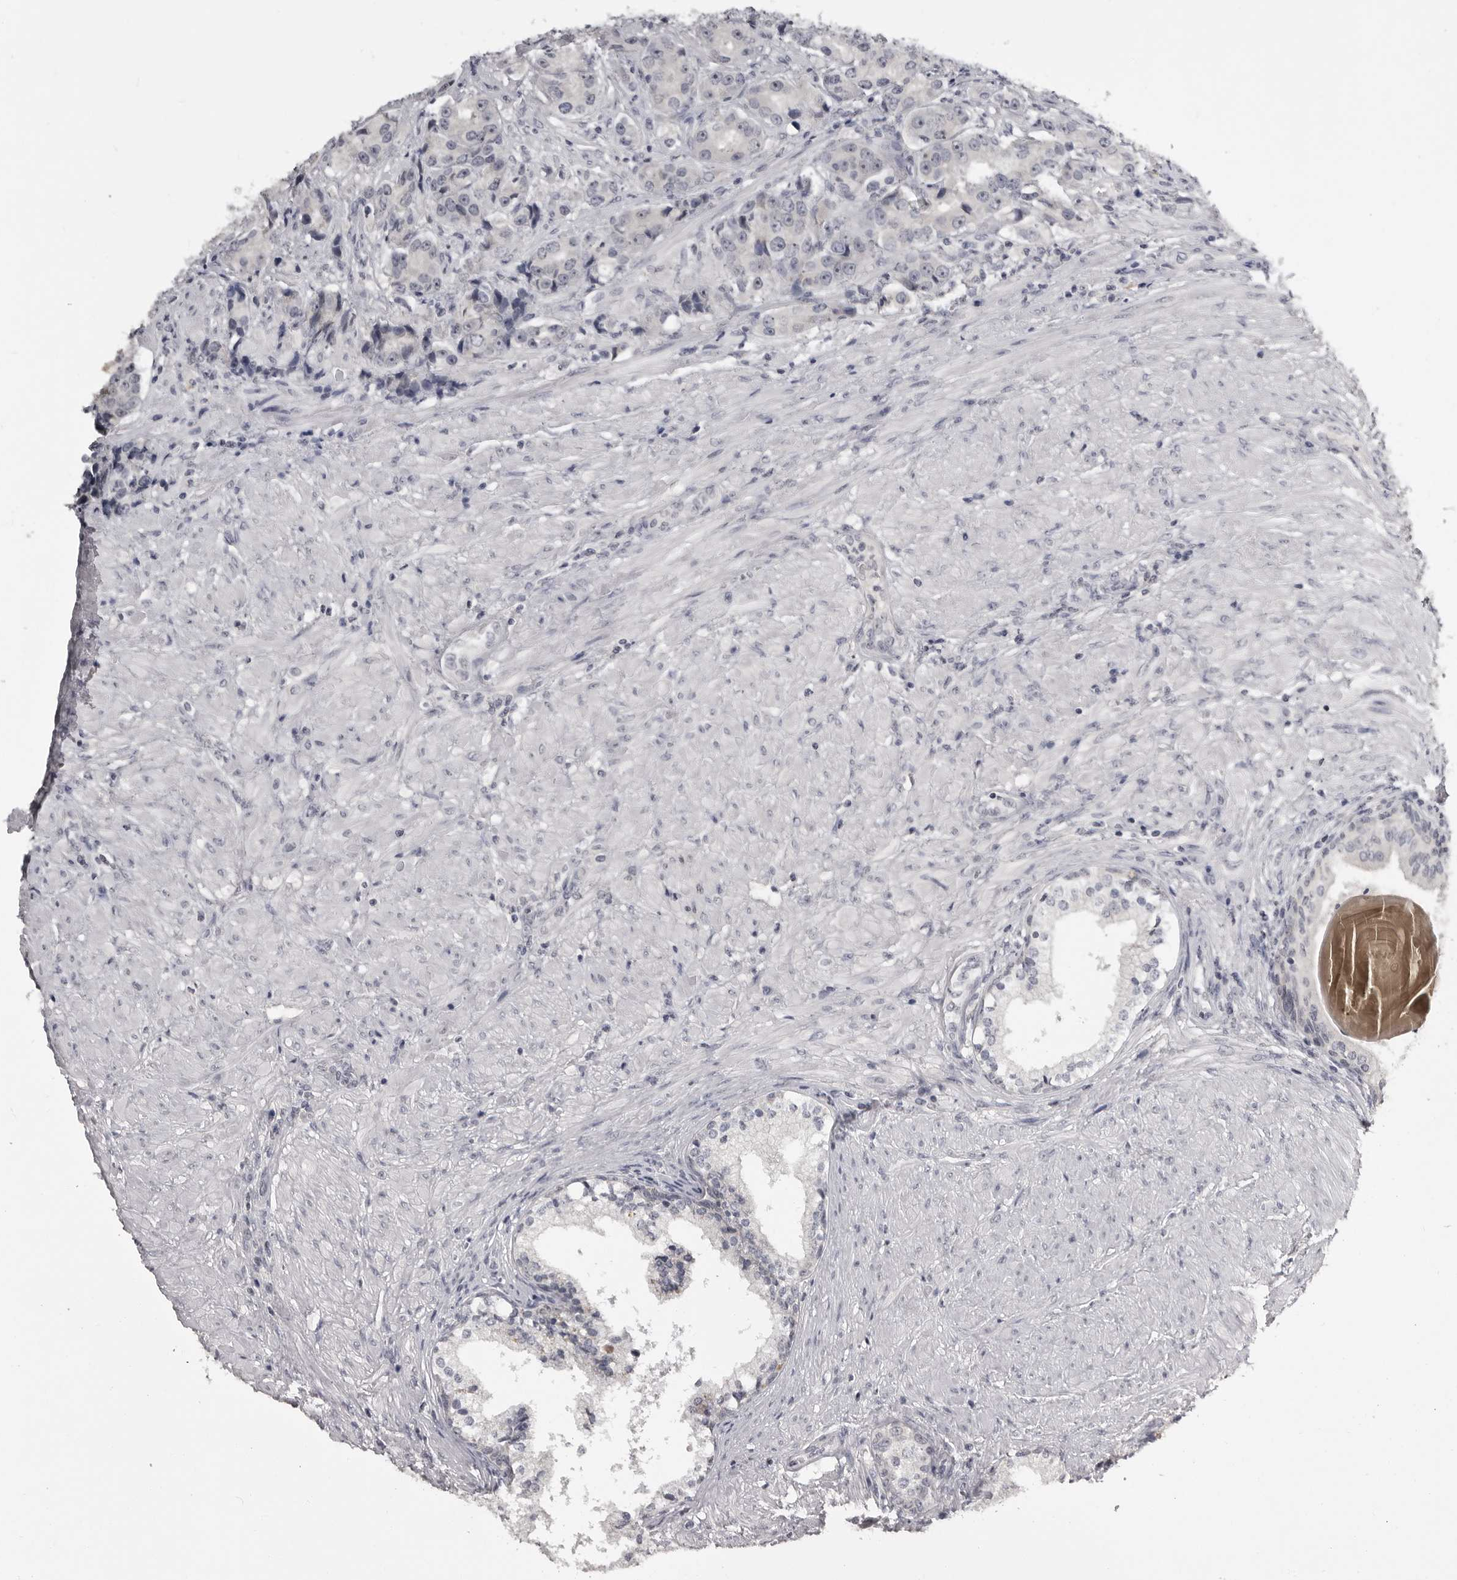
{"staining": {"intensity": "negative", "quantity": "none", "location": "none"}, "tissue": "prostate cancer", "cell_type": "Tumor cells", "image_type": "cancer", "snomed": [{"axis": "morphology", "description": "Adenocarcinoma, High grade"}, {"axis": "topography", "description": "Prostate"}], "caption": "High power microscopy photomicrograph of an immunohistochemistry micrograph of prostate cancer, revealing no significant expression in tumor cells. Nuclei are stained in blue.", "gene": "MRTO4", "patient": {"sex": "male", "age": 60}}